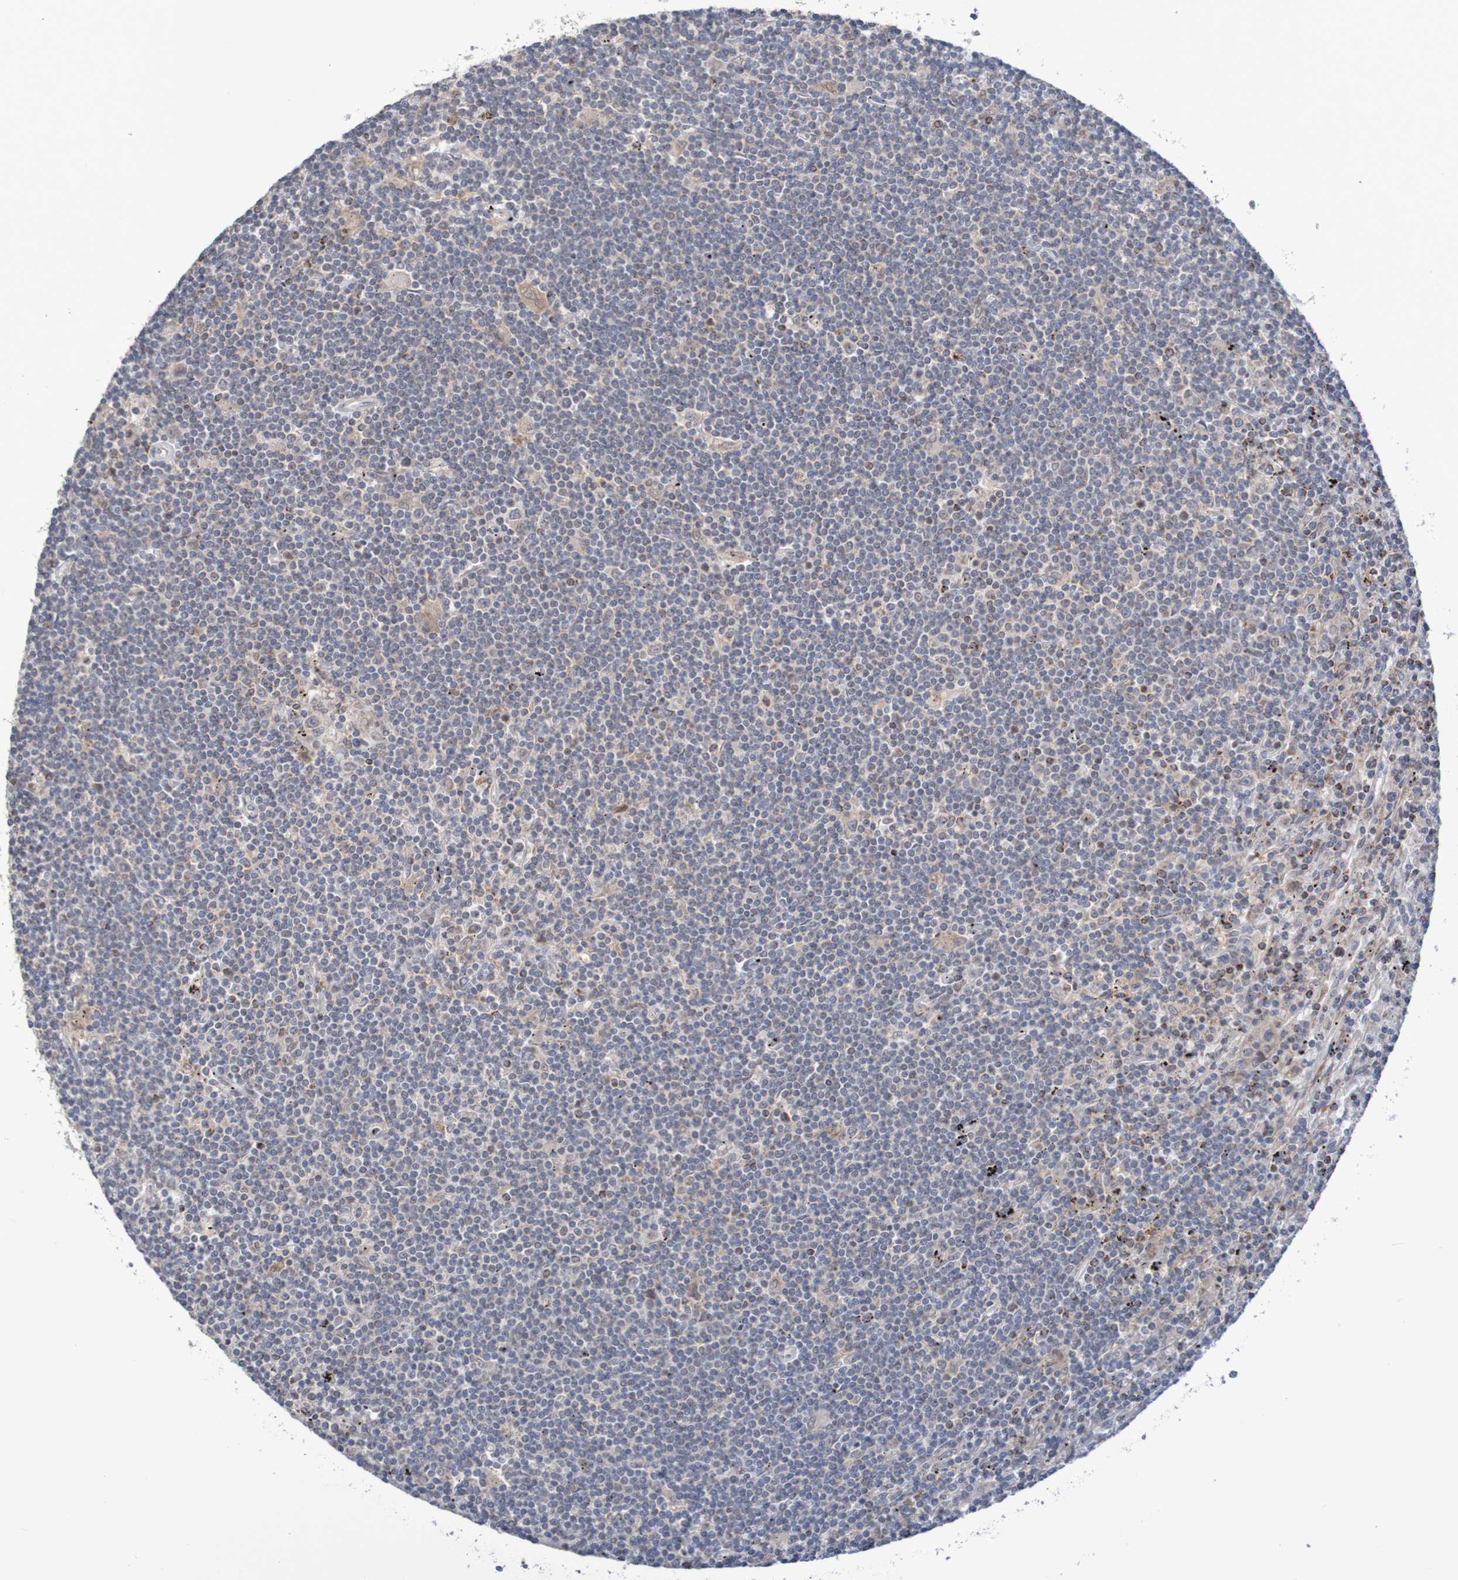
{"staining": {"intensity": "weak", "quantity": "25%-75%", "location": "cytoplasmic/membranous"}, "tissue": "lymphoma", "cell_type": "Tumor cells", "image_type": "cancer", "snomed": [{"axis": "morphology", "description": "Malignant lymphoma, non-Hodgkin's type, Low grade"}, {"axis": "topography", "description": "Spleen"}], "caption": "This is an image of immunohistochemistry (IHC) staining of low-grade malignant lymphoma, non-Hodgkin's type, which shows weak expression in the cytoplasmic/membranous of tumor cells.", "gene": "C3orf18", "patient": {"sex": "male", "age": 76}}